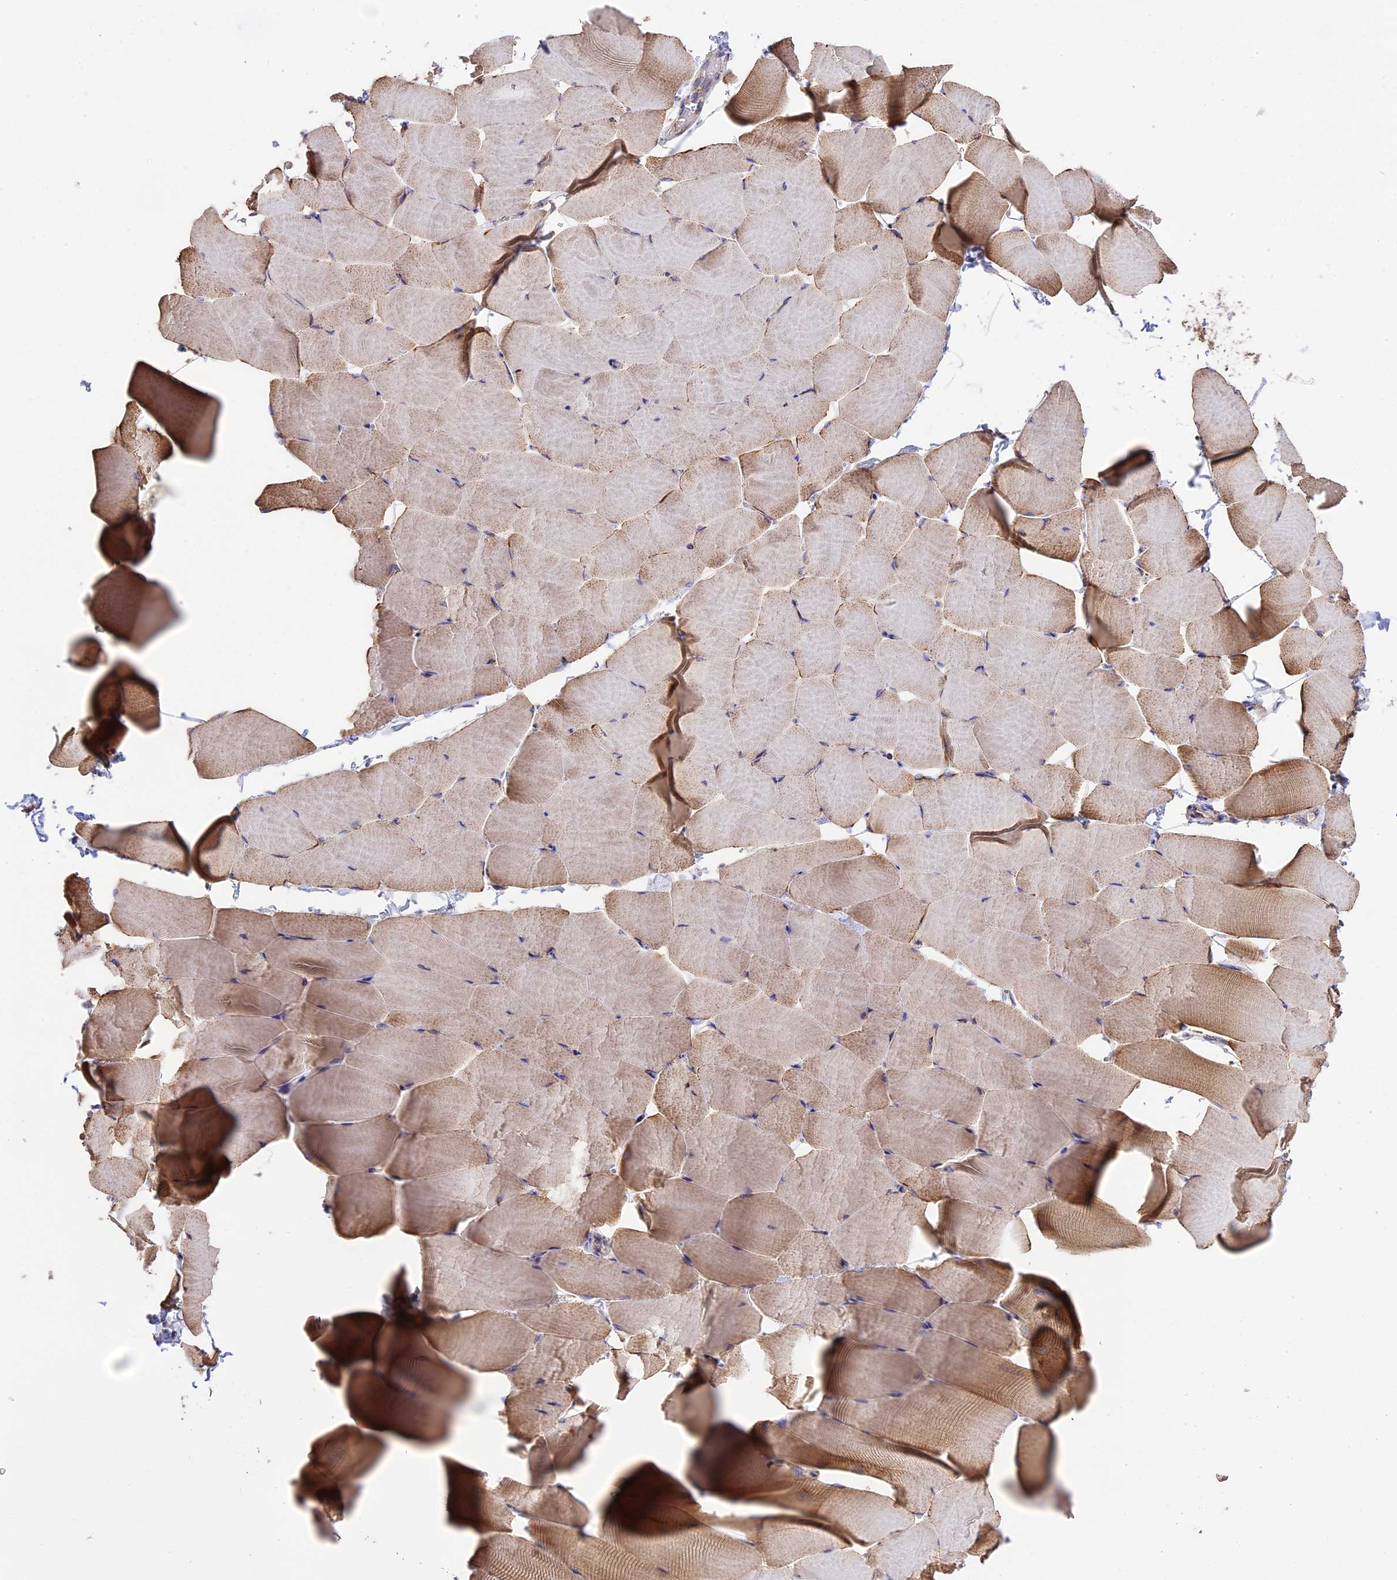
{"staining": {"intensity": "moderate", "quantity": "25%-75%", "location": "cytoplasmic/membranous"}, "tissue": "skeletal muscle", "cell_type": "Myocytes", "image_type": "normal", "snomed": [{"axis": "morphology", "description": "Normal tissue, NOS"}, {"axis": "topography", "description": "Skeletal muscle"}], "caption": "There is medium levels of moderate cytoplasmic/membranous expression in myocytes of benign skeletal muscle, as demonstrated by immunohistochemical staining (brown color).", "gene": "TTC4", "patient": {"sex": "male", "age": 25}}